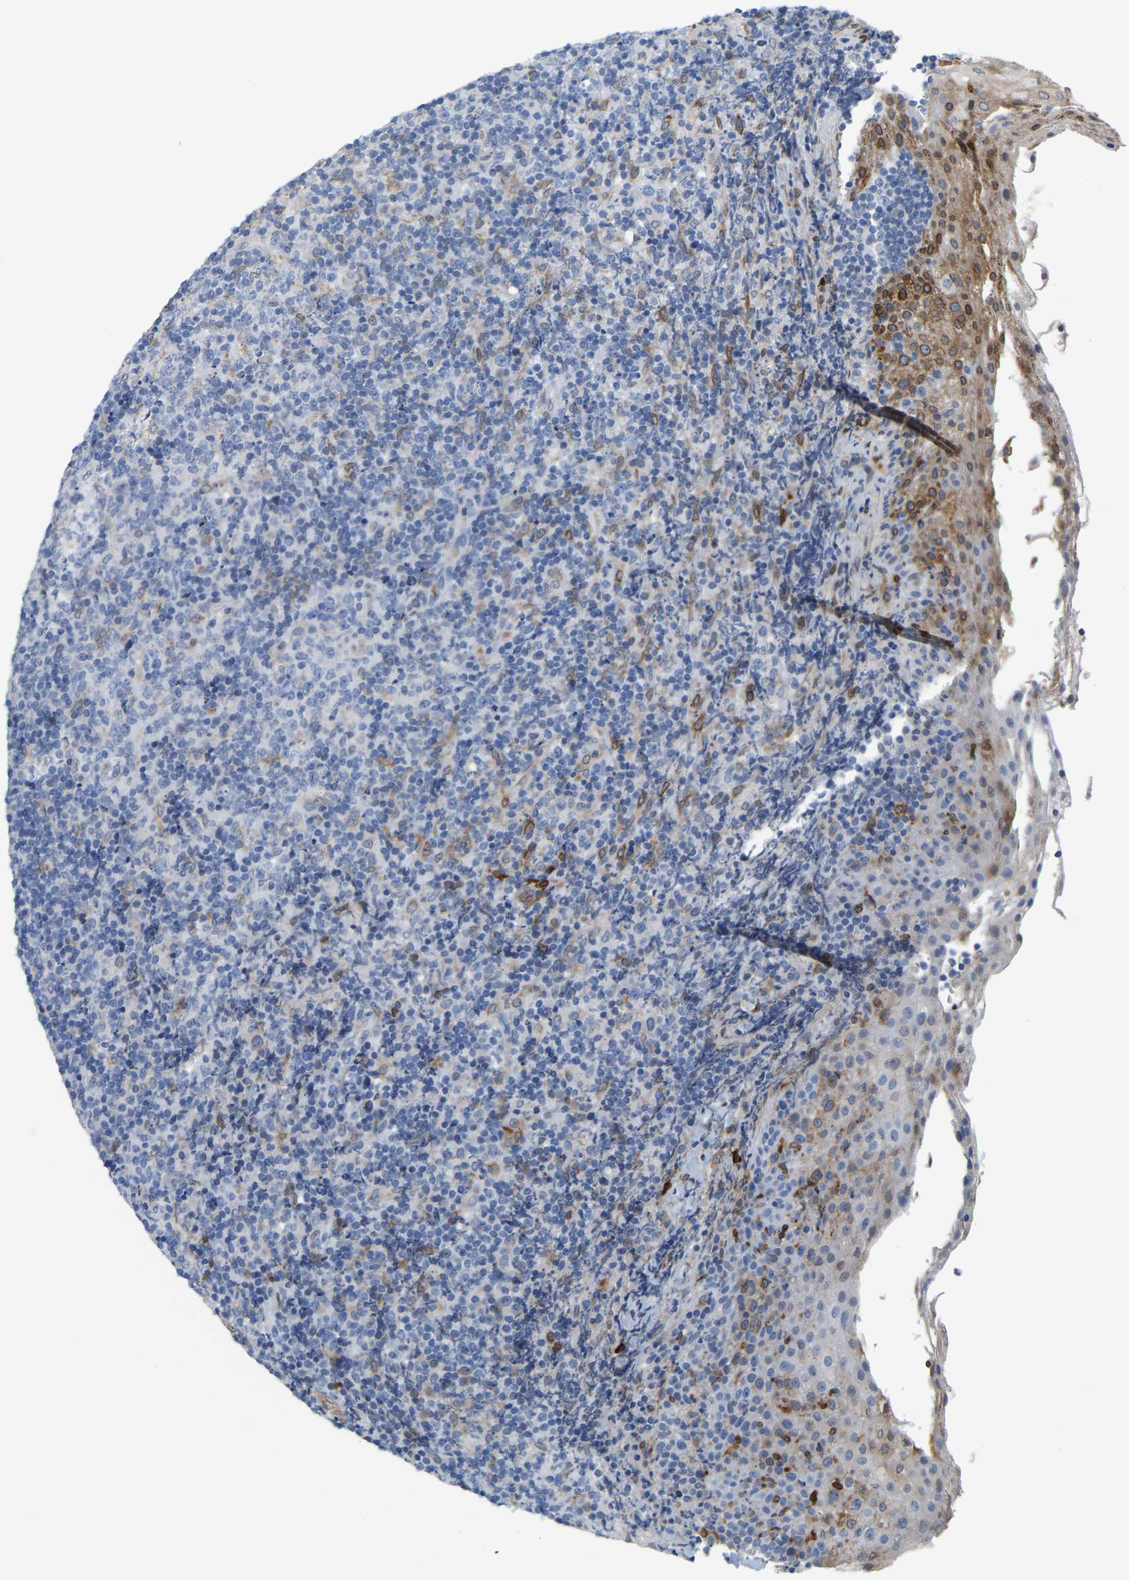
{"staining": {"intensity": "negative", "quantity": "none", "location": "none"}, "tissue": "lymphoma", "cell_type": "Tumor cells", "image_type": "cancer", "snomed": [{"axis": "morphology", "description": "Malignant lymphoma, non-Hodgkin's type, High grade"}, {"axis": "topography", "description": "Tonsil"}], "caption": "Tumor cells show no significant protein positivity in malignant lymphoma, non-Hodgkin's type (high-grade).", "gene": "PTGS1", "patient": {"sex": "female", "age": 36}}